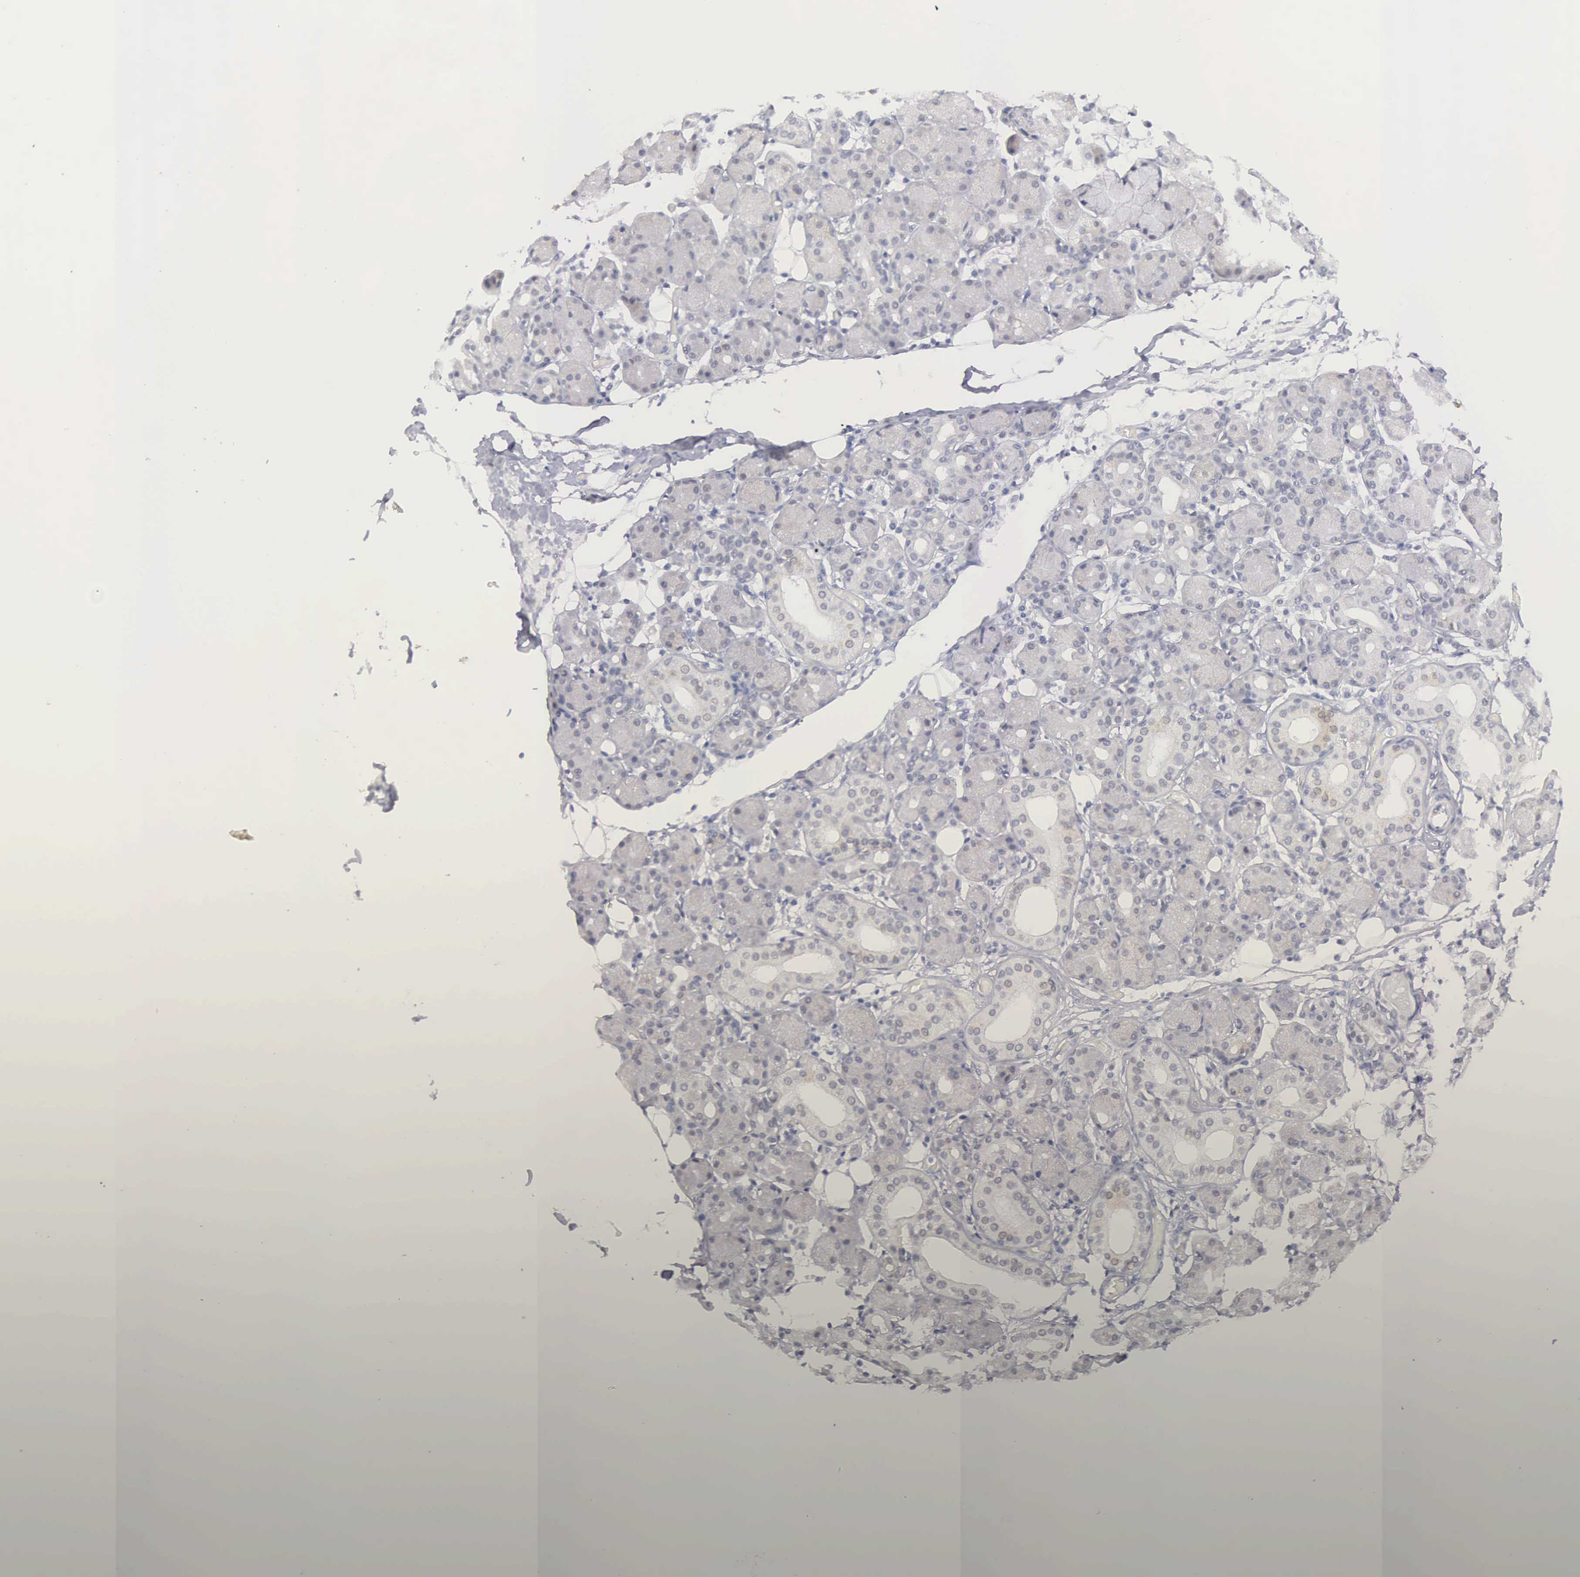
{"staining": {"intensity": "weak", "quantity": ">75%", "location": "cytoplasmic/membranous"}, "tissue": "salivary gland", "cell_type": "Glandular cells", "image_type": "normal", "snomed": [{"axis": "morphology", "description": "Normal tissue, NOS"}, {"axis": "topography", "description": "Salivary gland"}, {"axis": "topography", "description": "Peripheral nerve tissue"}], "caption": "Brown immunohistochemical staining in unremarkable salivary gland shows weak cytoplasmic/membranous positivity in approximately >75% of glandular cells.", "gene": "MNAT1", "patient": {"sex": "male", "age": 62}}